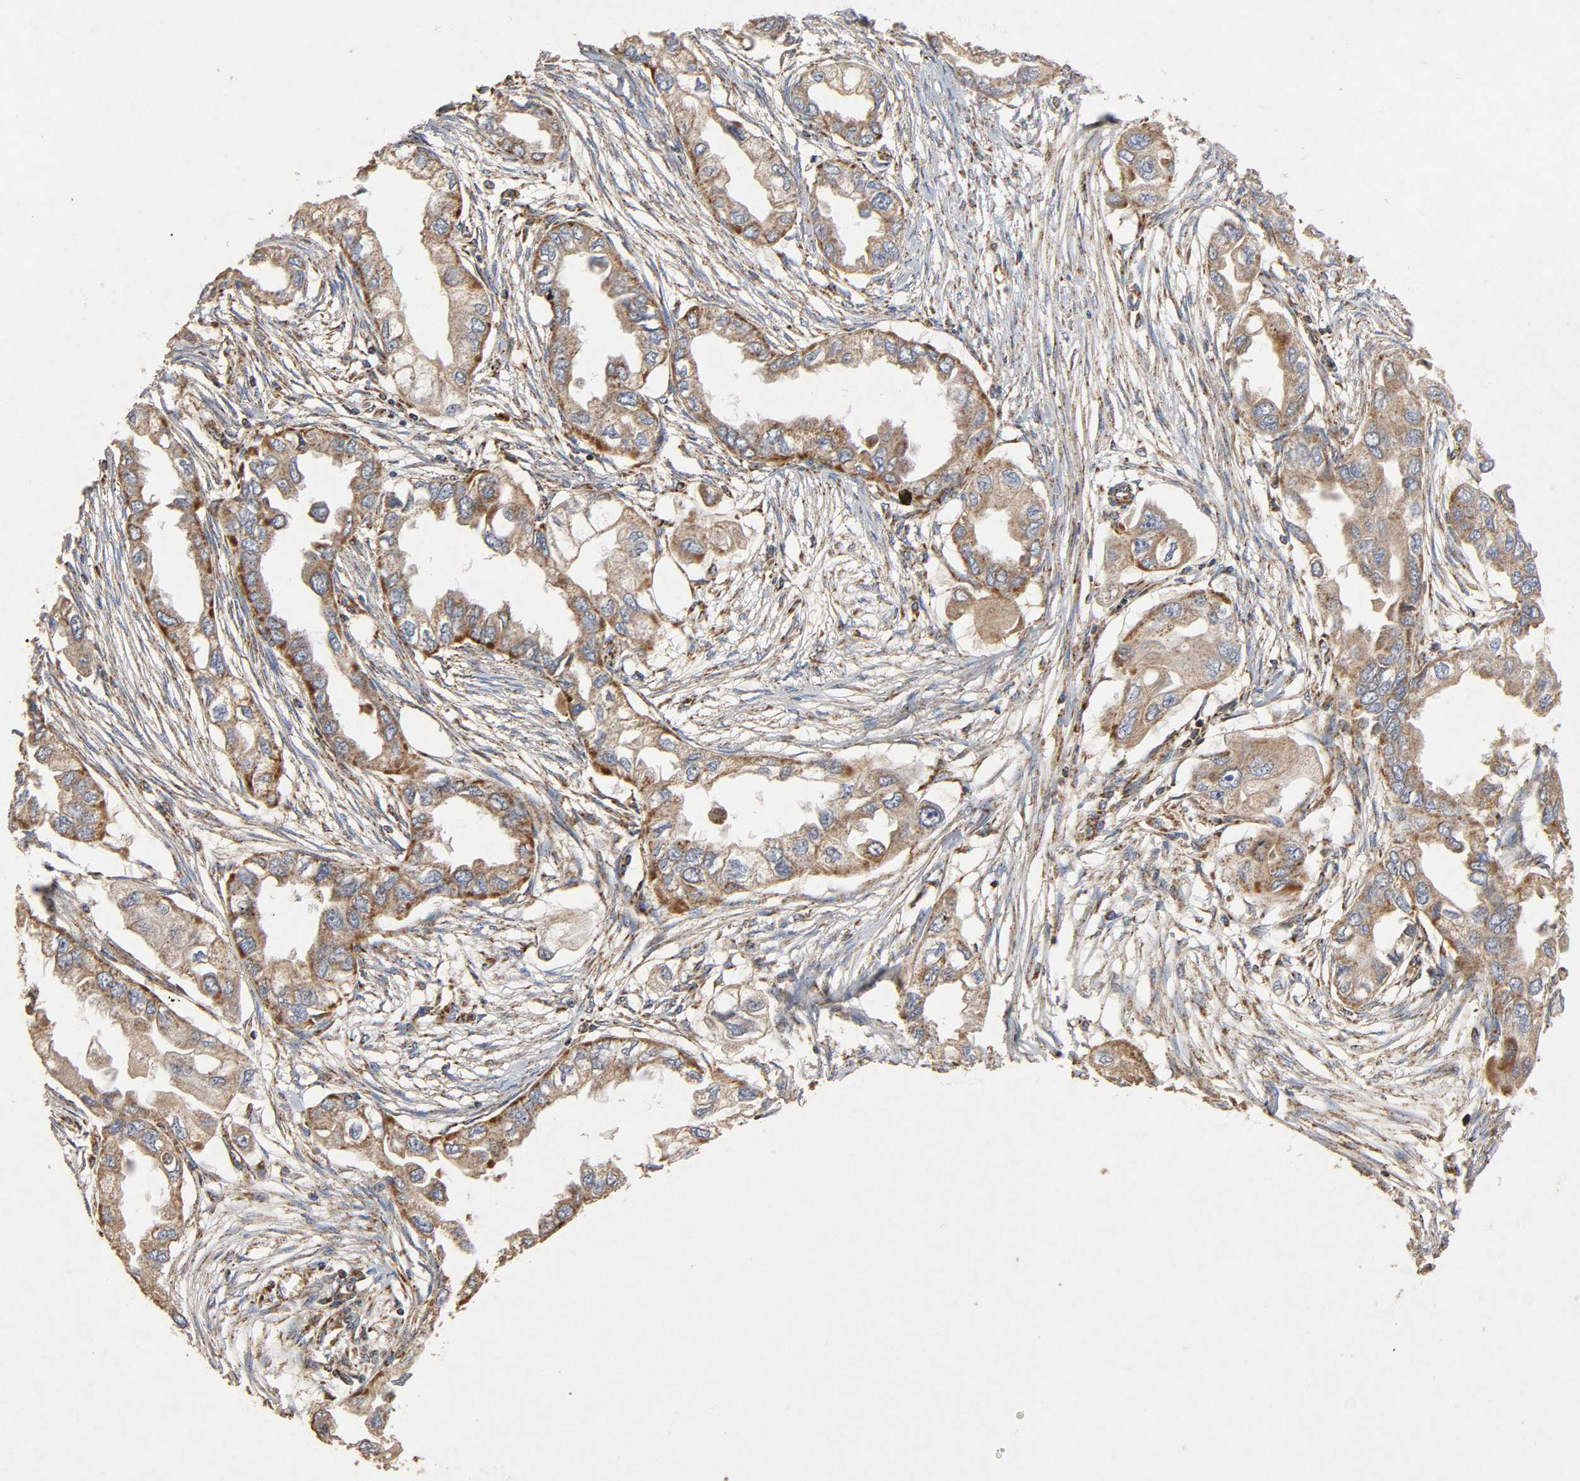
{"staining": {"intensity": "moderate", "quantity": ">75%", "location": "cytoplasmic/membranous"}, "tissue": "endometrial cancer", "cell_type": "Tumor cells", "image_type": "cancer", "snomed": [{"axis": "morphology", "description": "Adenocarcinoma, NOS"}, {"axis": "topography", "description": "Endometrium"}], "caption": "Immunohistochemistry image of human endometrial cancer (adenocarcinoma) stained for a protein (brown), which shows medium levels of moderate cytoplasmic/membranous staining in approximately >75% of tumor cells.", "gene": "NDUFS3", "patient": {"sex": "female", "age": 67}}